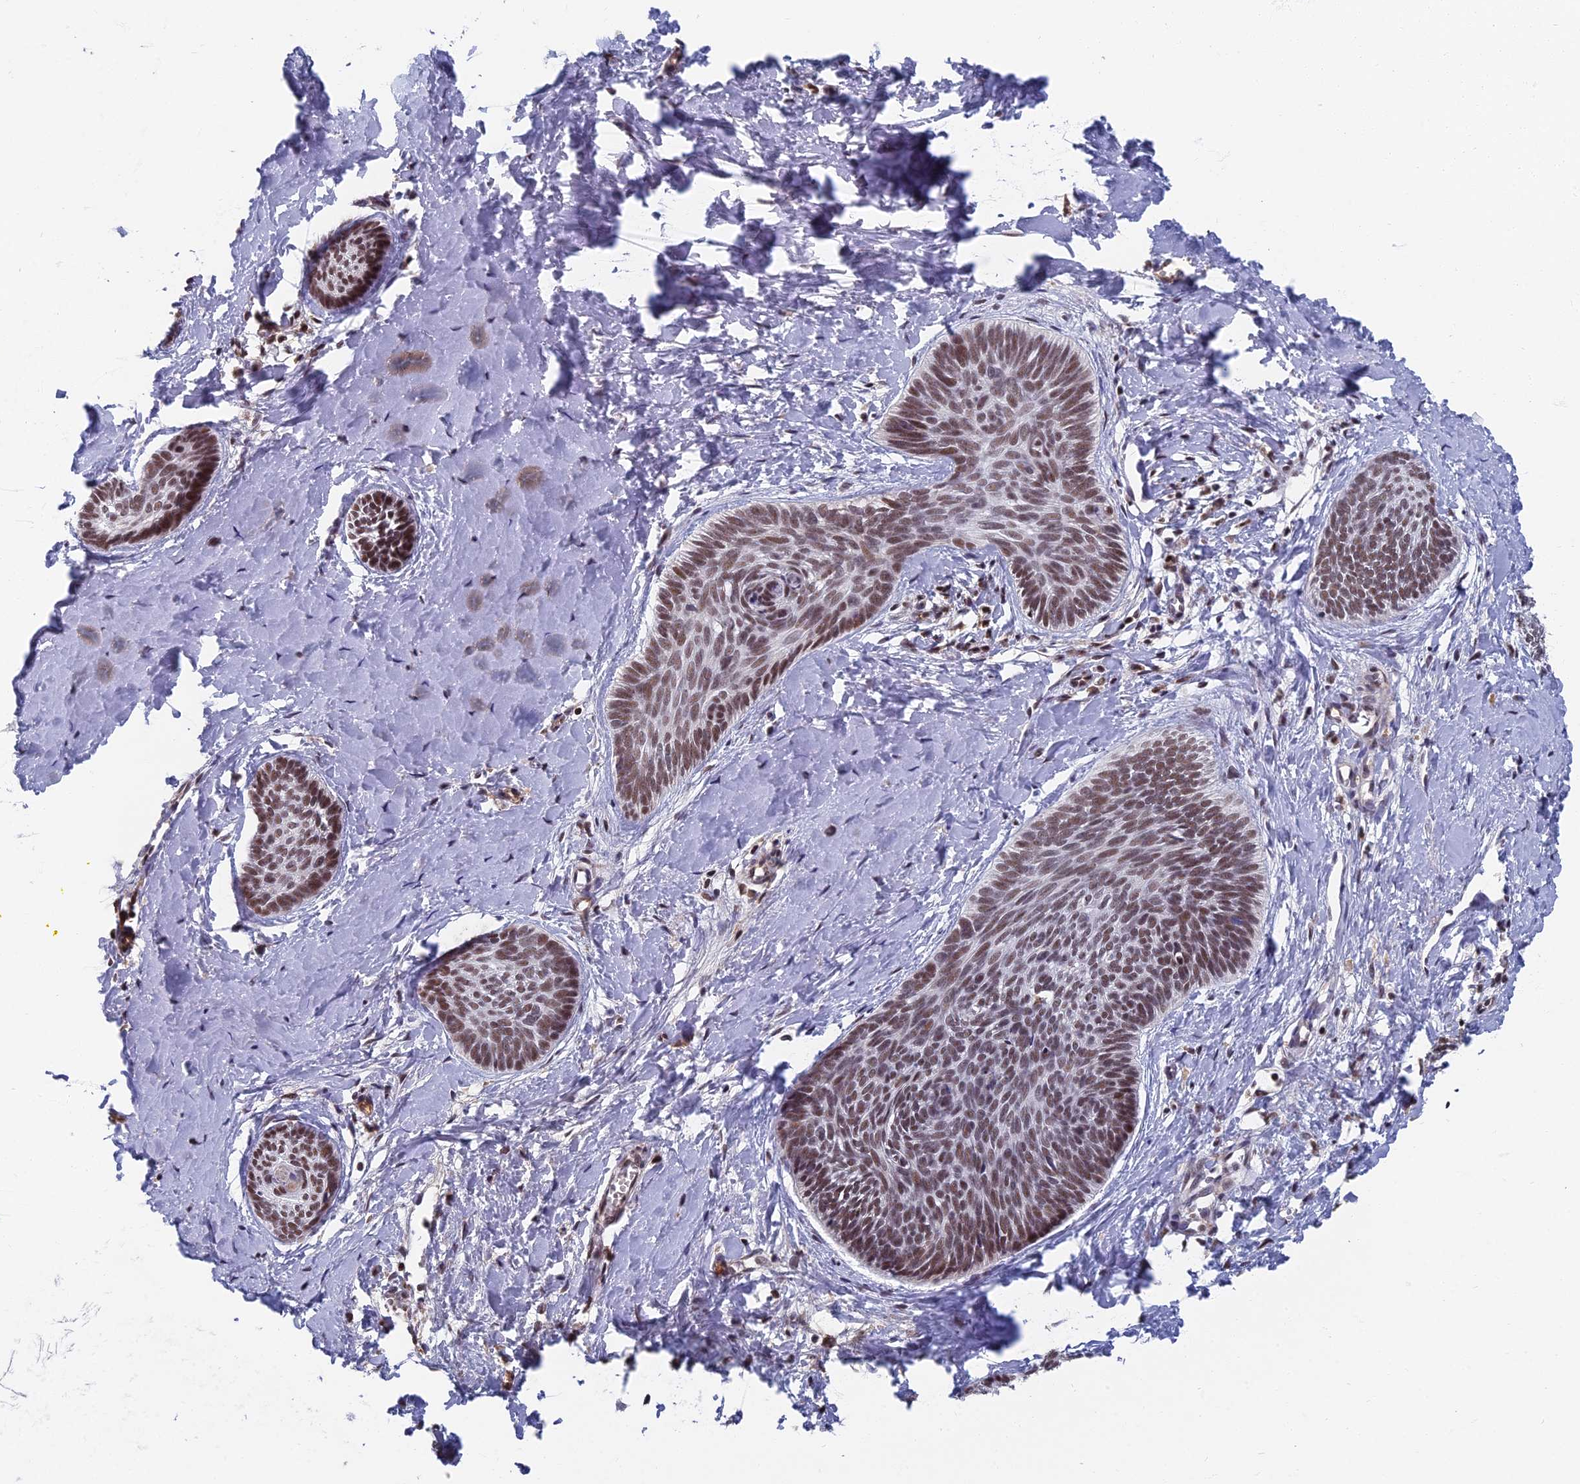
{"staining": {"intensity": "moderate", "quantity": ">75%", "location": "nuclear"}, "tissue": "skin cancer", "cell_type": "Tumor cells", "image_type": "cancer", "snomed": [{"axis": "morphology", "description": "Basal cell carcinoma"}, {"axis": "topography", "description": "Skin"}], "caption": "Human basal cell carcinoma (skin) stained for a protein (brown) exhibits moderate nuclear positive staining in approximately >75% of tumor cells.", "gene": "TAF13", "patient": {"sex": "female", "age": 81}}